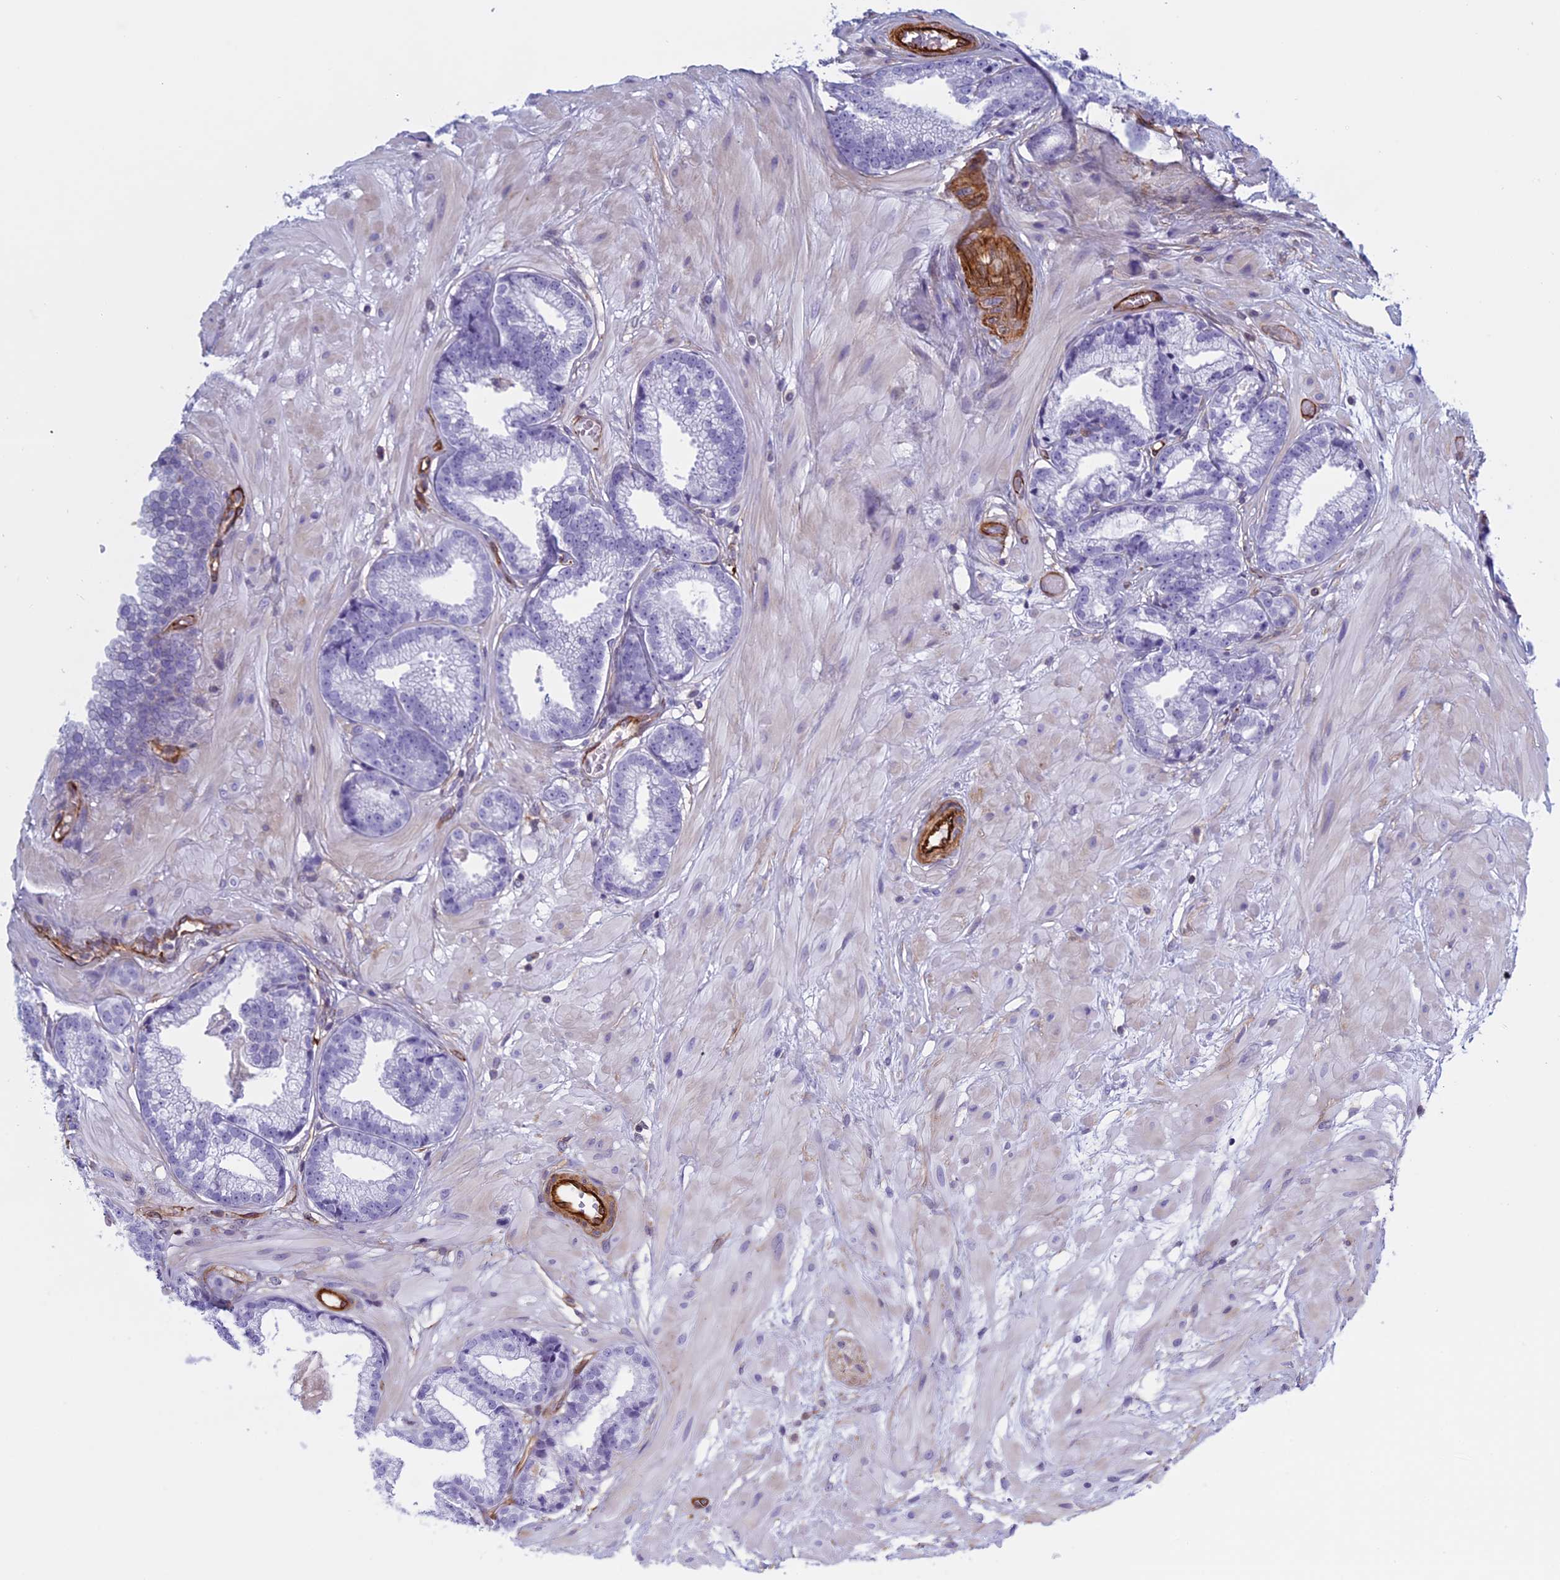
{"staining": {"intensity": "negative", "quantity": "none", "location": "none"}, "tissue": "prostate cancer", "cell_type": "Tumor cells", "image_type": "cancer", "snomed": [{"axis": "morphology", "description": "Adenocarcinoma, Low grade"}, {"axis": "topography", "description": "Prostate"}], "caption": "Protein analysis of low-grade adenocarcinoma (prostate) reveals no significant expression in tumor cells.", "gene": "ANGPTL2", "patient": {"sex": "male", "age": 64}}